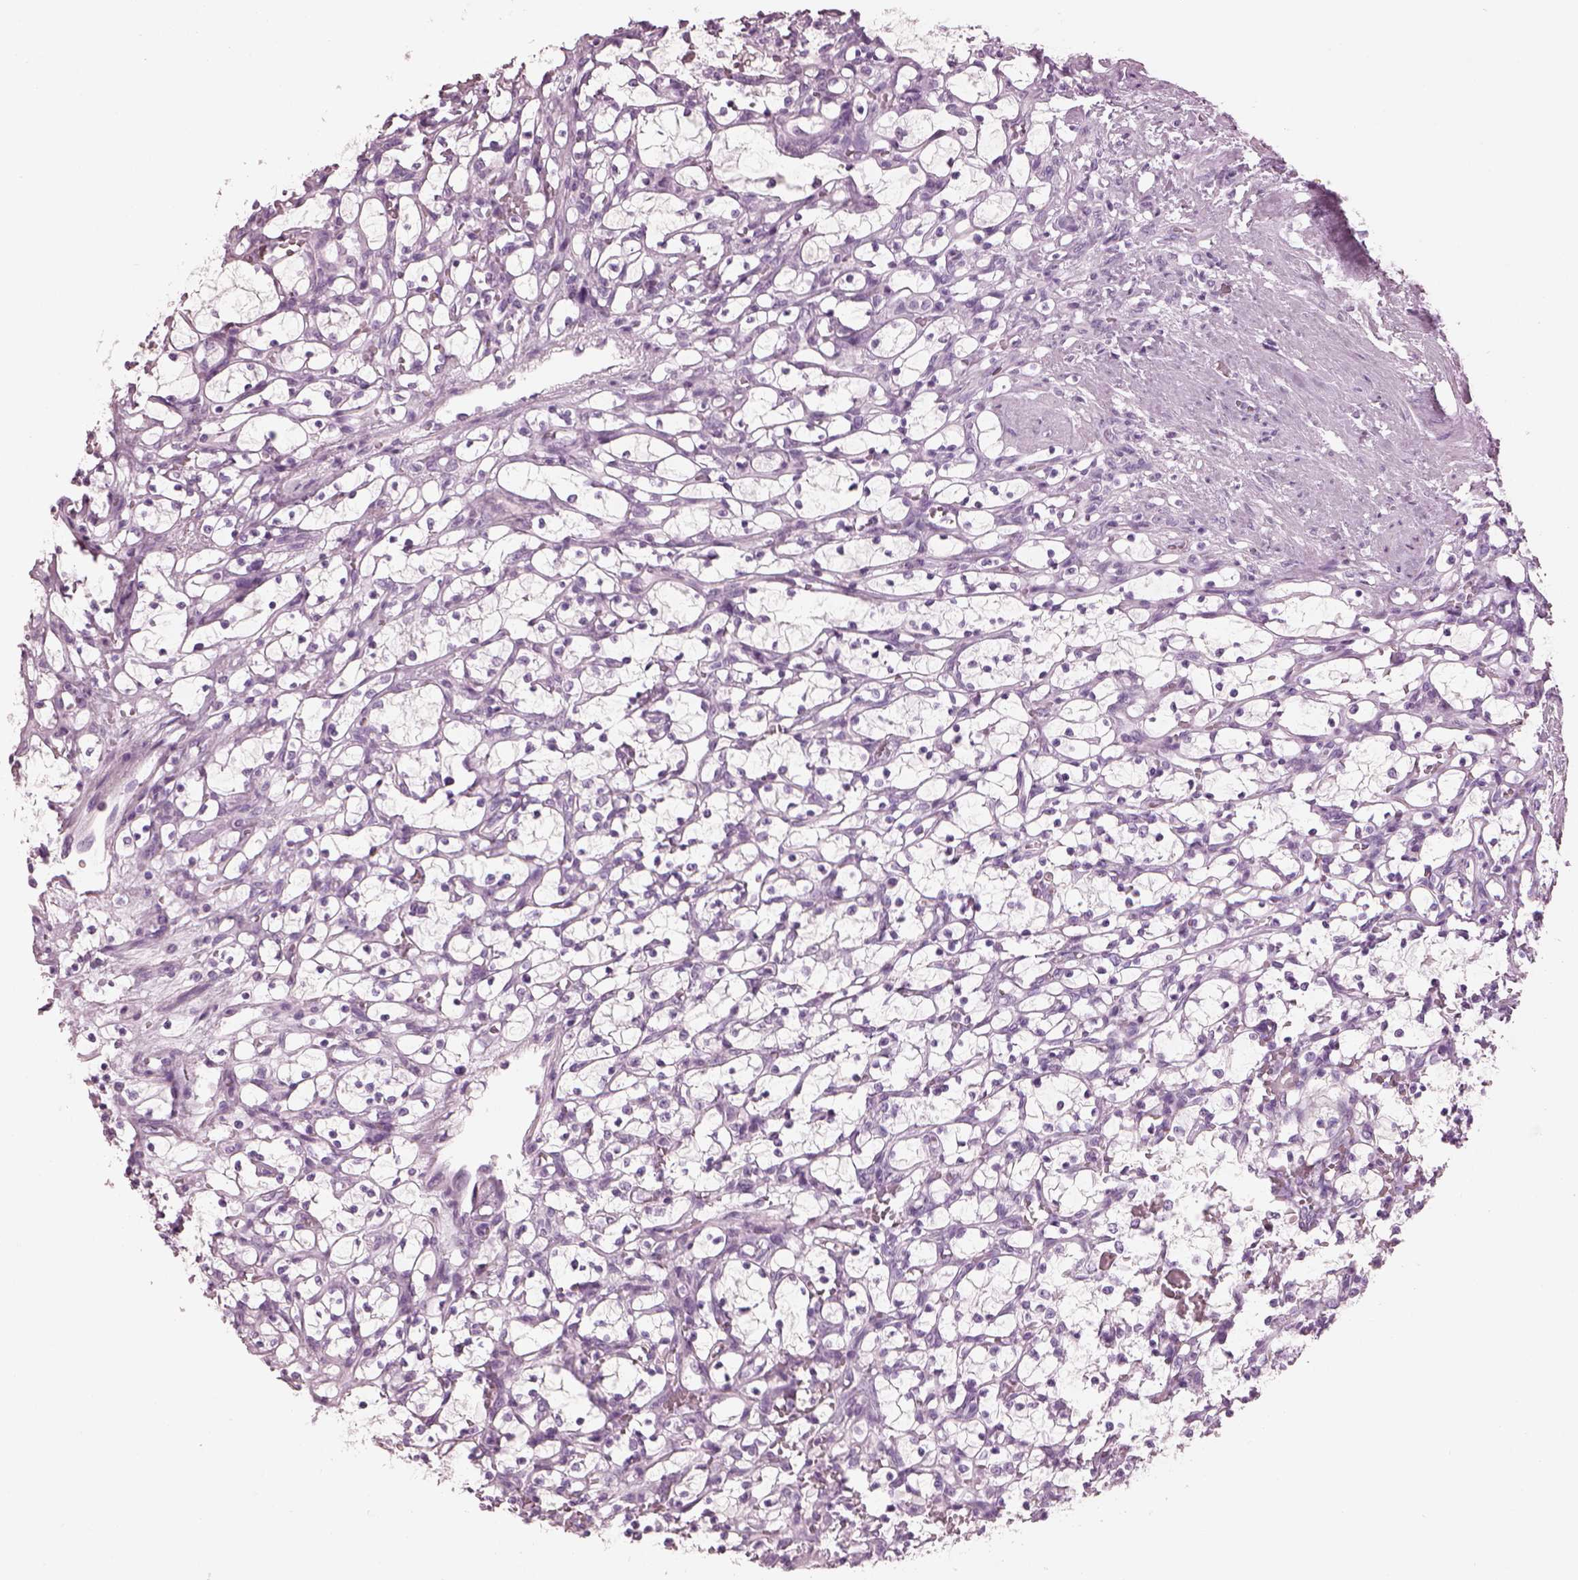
{"staining": {"intensity": "negative", "quantity": "none", "location": "none"}, "tissue": "renal cancer", "cell_type": "Tumor cells", "image_type": "cancer", "snomed": [{"axis": "morphology", "description": "Adenocarcinoma, NOS"}, {"axis": "topography", "description": "Kidney"}], "caption": "A high-resolution micrograph shows immunohistochemistry (IHC) staining of renal cancer (adenocarcinoma), which reveals no significant positivity in tumor cells.", "gene": "HYDIN", "patient": {"sex": "female", "age": 69}}